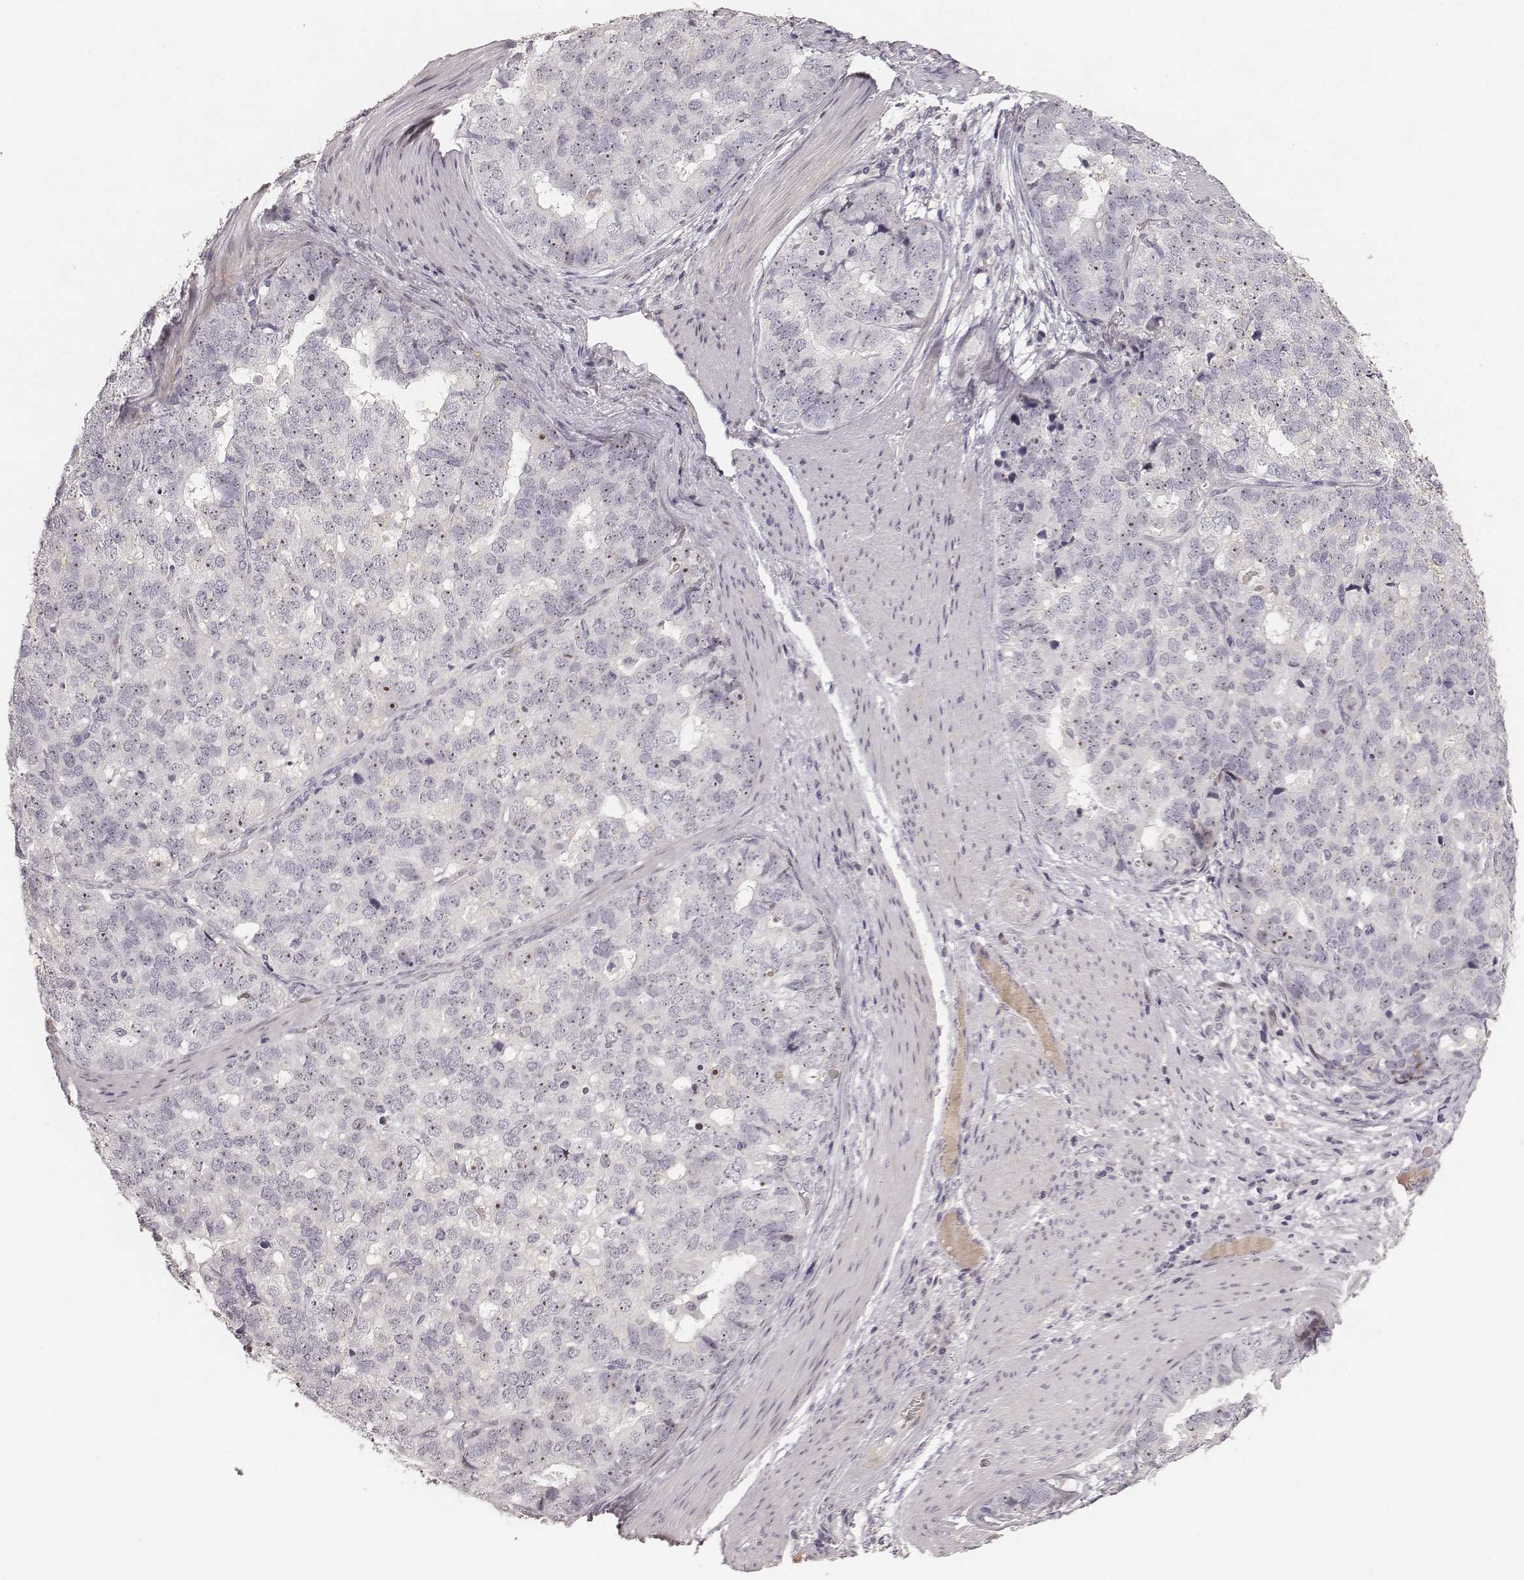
{"staining": {"intensity": "moderate", "quantity": "25%-75%", "location": "nuclear"}, "tissue": "stomach cancer", "cell_type": "Tumor cells", "image_type": "cancer", "snomed": [{"axis": "morphology", "description": "Adenocarcinoma, NOS"}, {"axis": "topography", "description": "Stomach"}], "caption": "Tumor cells reveal medium levels of moderate nuclear staining in approximately 25%-75% of cells in stomach adenocarcinoma.", "gene": "MADCAM1", "patient": {"sex": "male", "age": 69}}